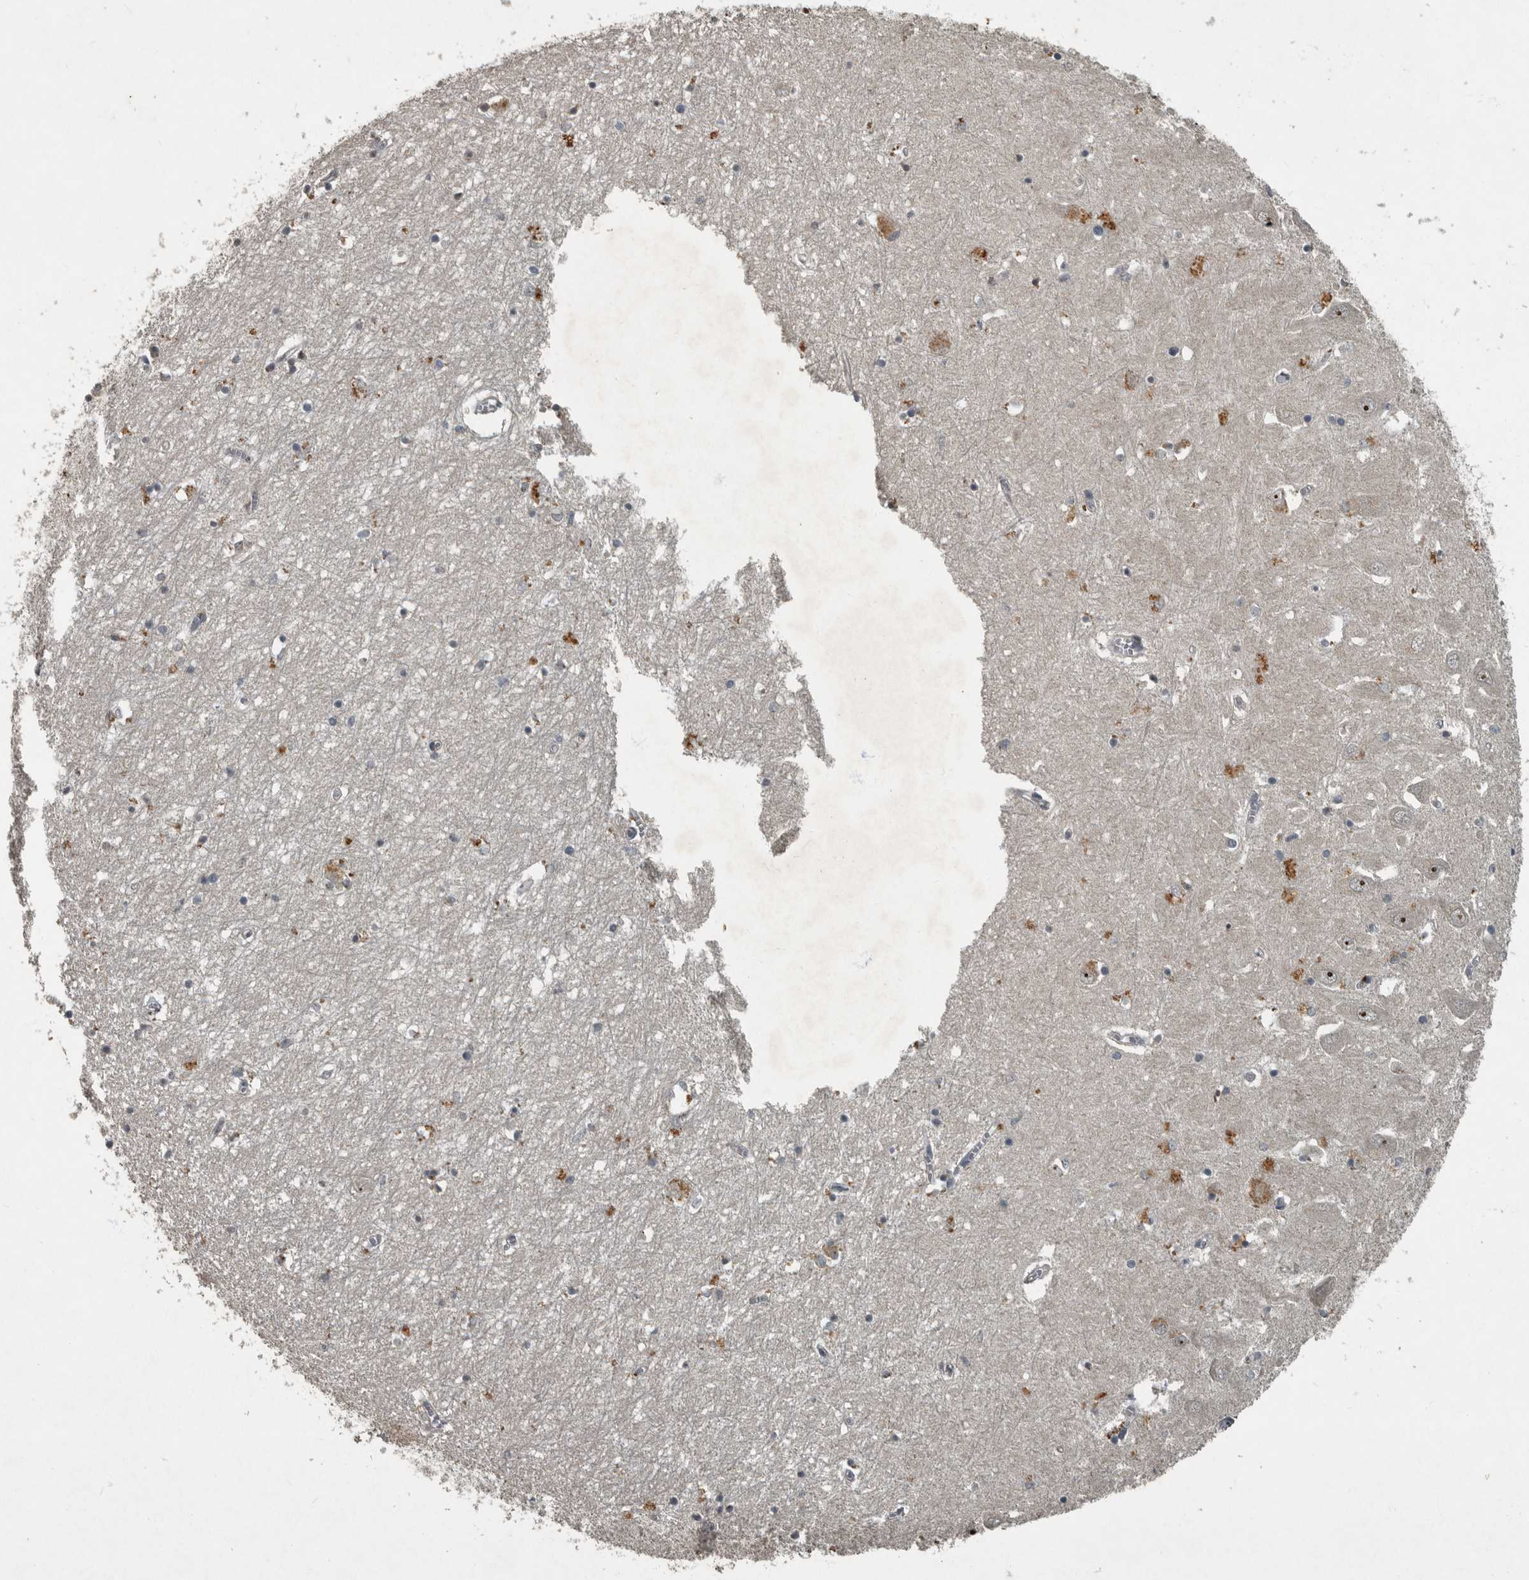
{"staining": {"intensity": "weak", "quantity": "<25%", "location": "cytoplasmic/membranous"}, "tissue": "hippocampus", "cell_type": "Glial cells", "image_type": "normal", "snomed": [{"axis": "morphology", "description": "Normal tissue, NOS"}, {"axis": "topography", "description": "Hippocampus"}], "caption": "Human hippocampus stained for a protein using immunohistochemistry reveals no positivity in glial cells.", "gene": "FOXO1", "patient": {"sex": "male", "age": 70}}